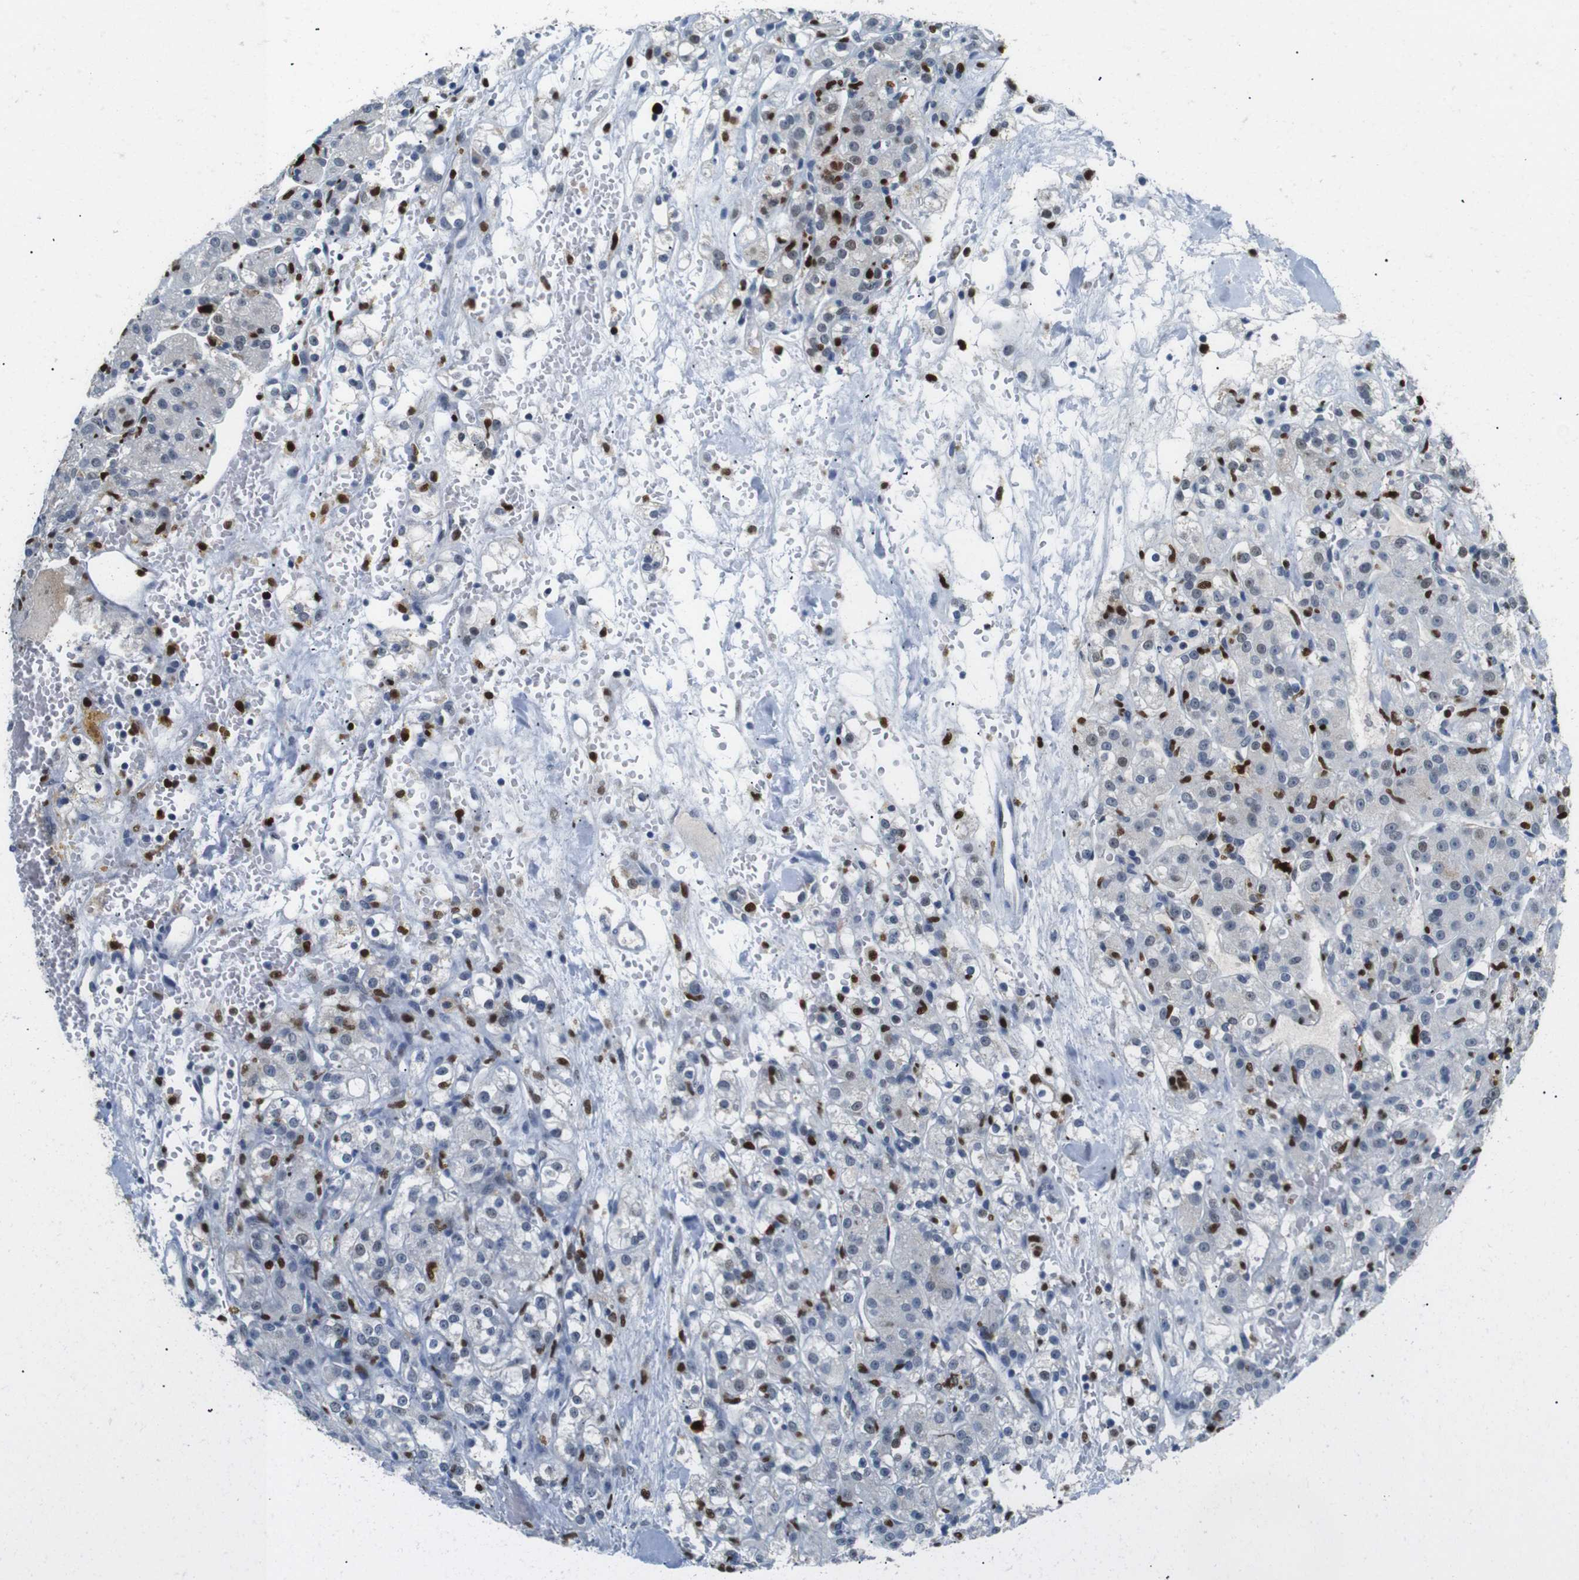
{"staining": {"intensity": "weak", "quantity": "<25%", "location": "nuclear"}, "tissue": "renal cancer", "cell_type": "Tumor cells", "image_type": "cancer", "snomed": [{"axis": "morphology", "description": "Normal tissue, NOS"}, {"axis": "morphology", "description": "Adenocarcinoma, NOS"}, {"axis": "topography", "description": "Kidney"}], "caption": "This is an immunohistochemistry (IHC) image of renal adenocarcinoma. There is no expression in tumor cells.", "gene": "IRF8", "patient": {"sex": "male", "age": 61}}